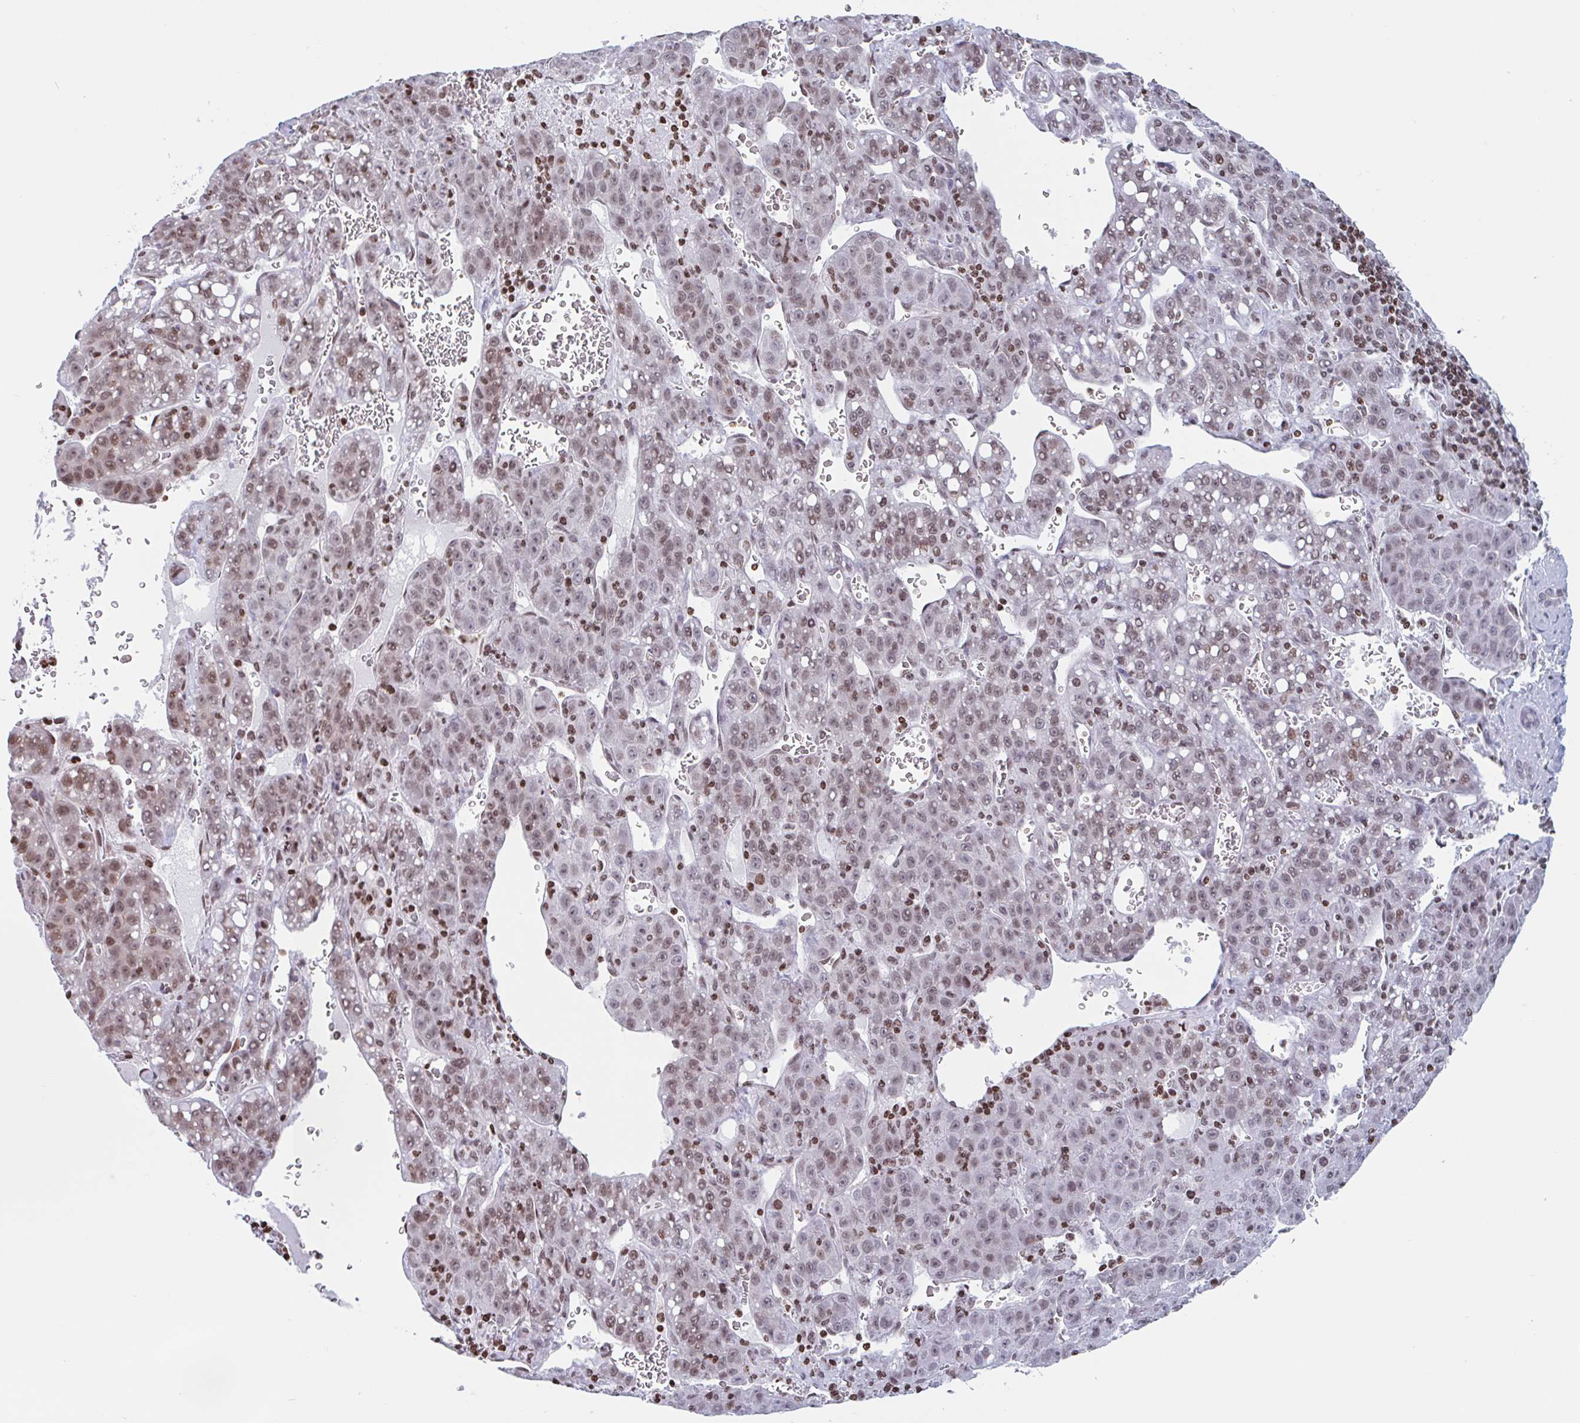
{"staining": {"intensity": "moderate", "quantity": ">75%", "location": "nuclear"}, "tissue": "liver cancer", "cell_type": "Tumor cells", "image_type": "cancer", "snomed": [{"axis": "morphology", "description": "Carcinoma, Hepatocellular, NOS"}, {"axis": "topography", "description": "Liver"}], "caption": "Brown immunohistochemical staining in liver hepatocellular carcinoma reveals moderate nuclear staining in about >75% of tumor cells. The staining was performed using DAB to visualize the protein expression in brown, while the nuclei were stained in blue with hematoxylin (Magnification: 20x).", "gene": "NOL6", "patient": {"sex": "female", "age": 53}}